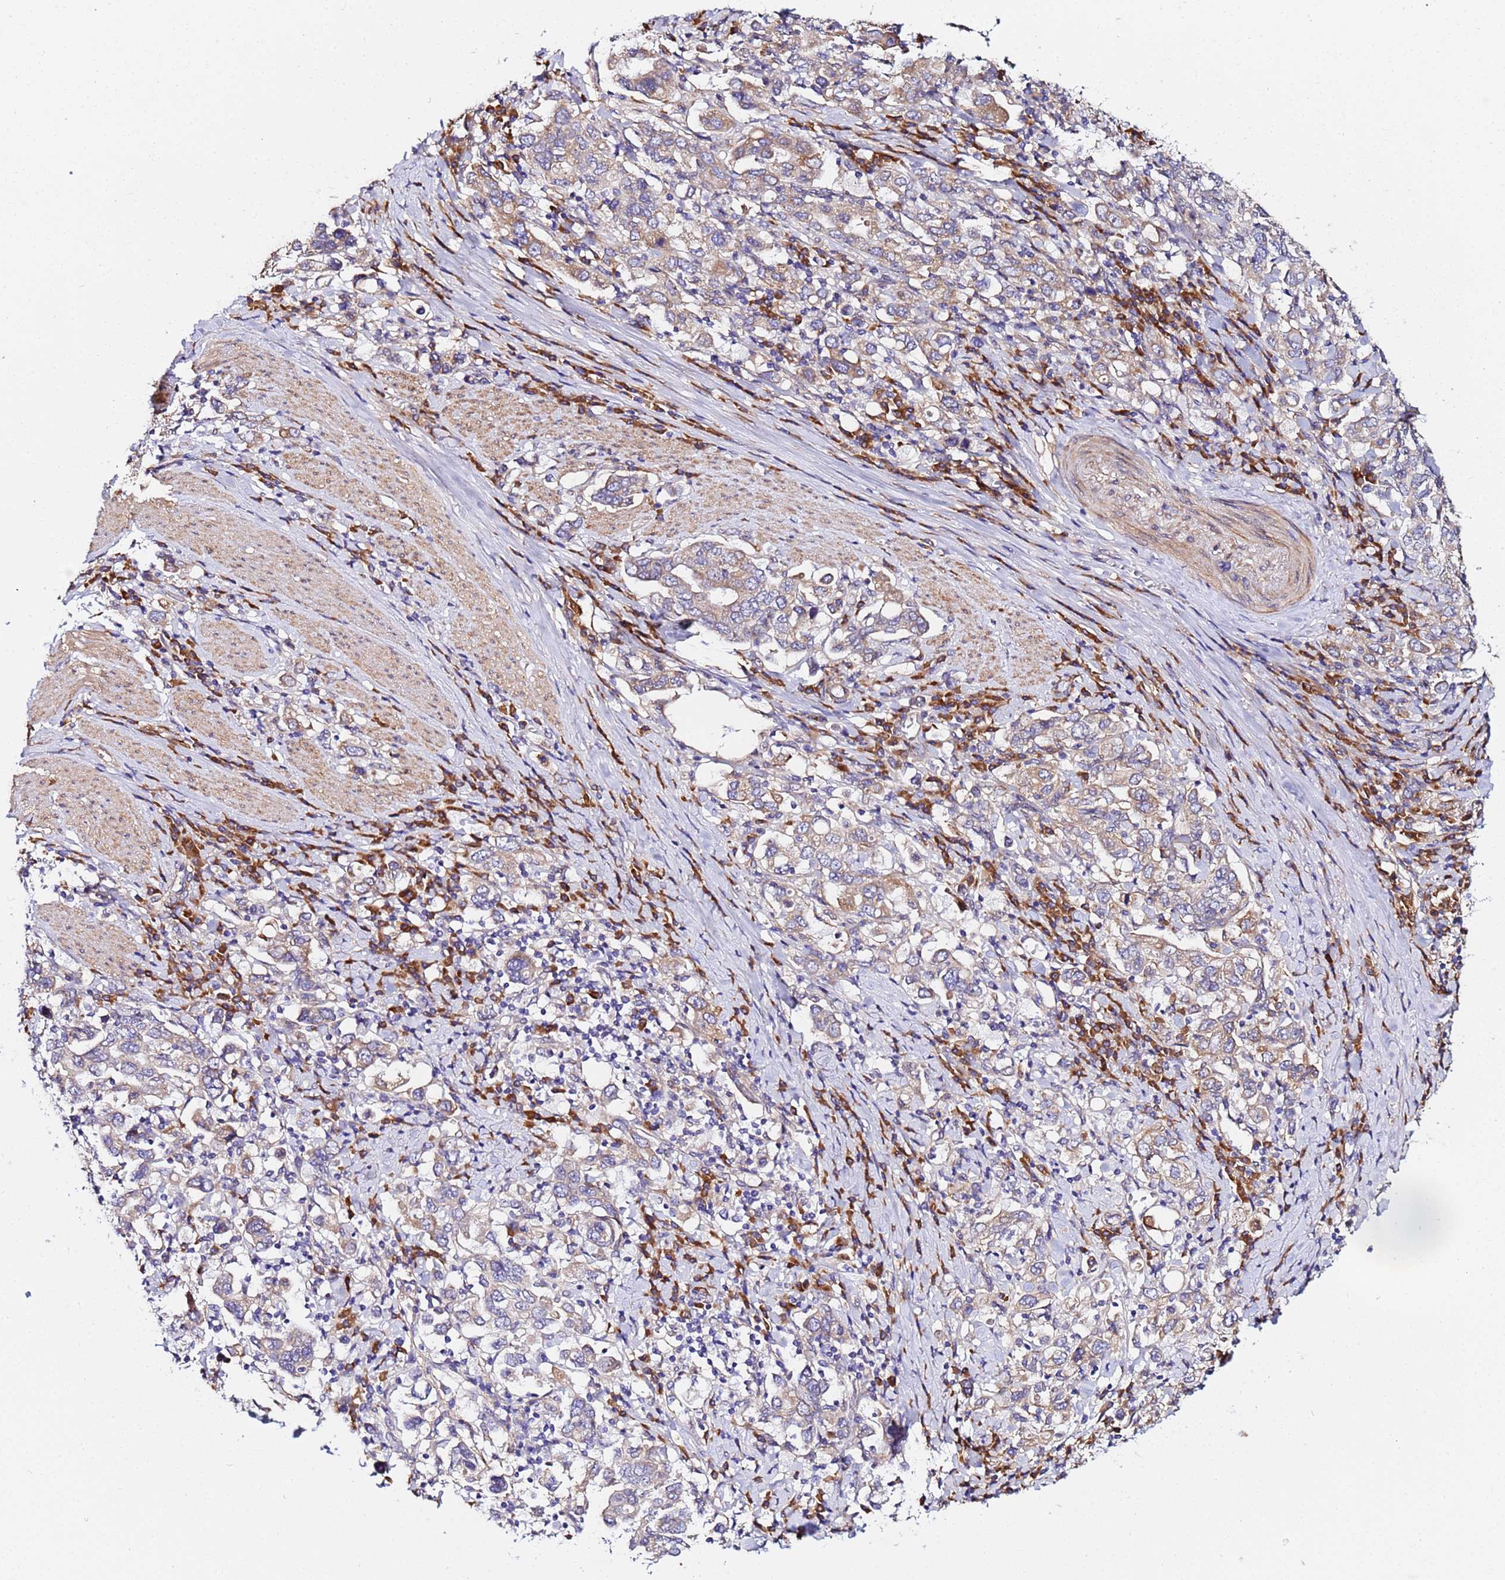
{"staining": {"intensity": "weak", "quantity": ">75%", "location": "cytoplasmic/membranous"}, "tissue": "stomach cancer", "cell_type": "Tumor cells", "image_type": "cancer", "snomed": [{"axis": "morphology", "description": "Adenocarcinoma, NOS"}, {"axis": "topography", "description": "Stomach, upper"}], "caption": "Protein expression analysis of adenocarcinoma (stomach) shows weak cytoplasmic/membranous expression in about >75% of tumor cells.", "gene": "JRKL", "patient": {"sex": "male", "age": 62}}